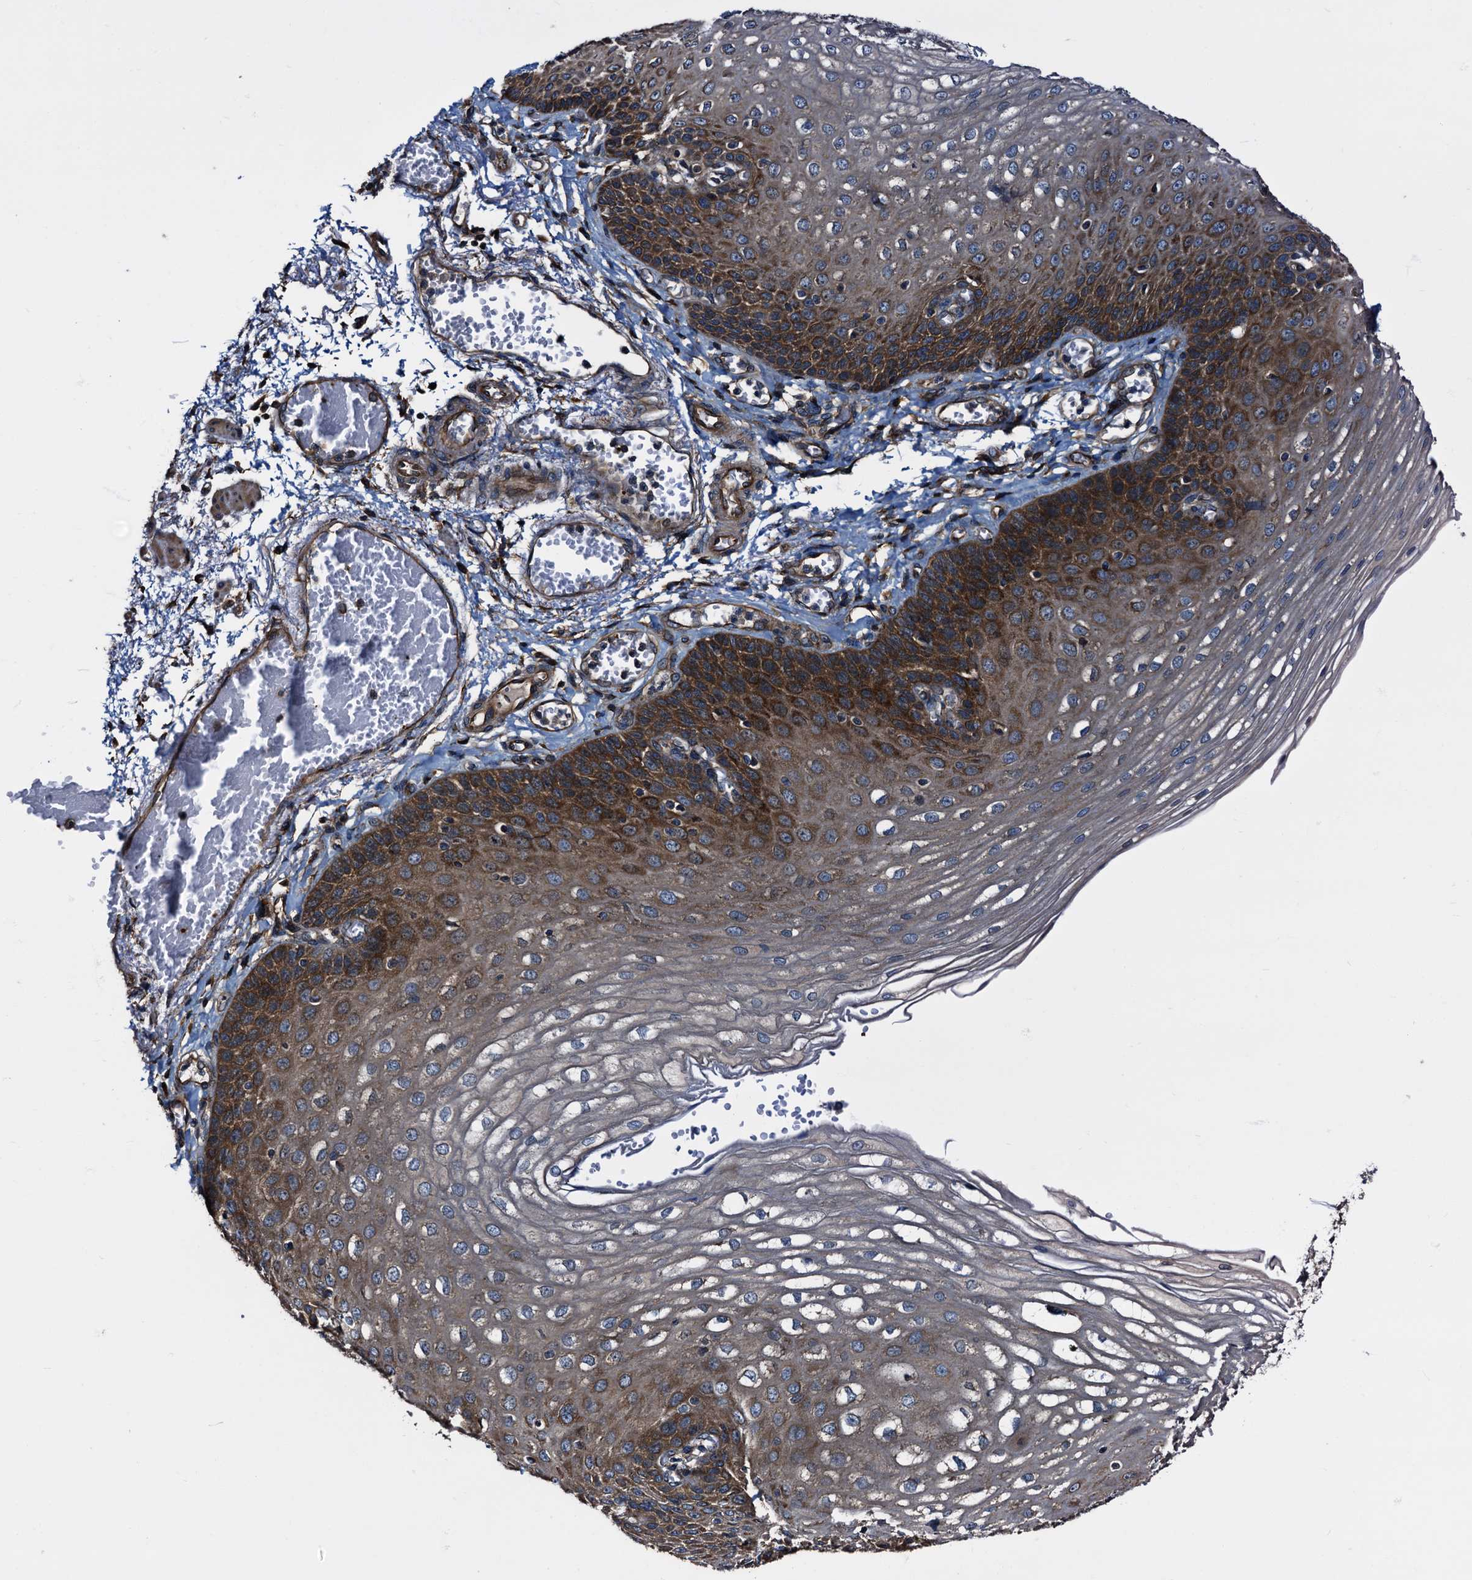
{"staining": {"intensity": "strong", "quantity": ">75%", "location": "cytoplasmic/membranous"}, "tissue": "esophagus", "cell_type": "Squamous epithelial cells", "image_type": "normal", "snomed": [{"axis": "morphology", "description": "Normal tissue, NOS"}, {"axis": "topography", "description": "Esophagus"}], "caption": "The micrograph shows staining of normal esophagus, revealing strong cytoplasmic/membranous protein expression (brown color) within squamous epithelial cells. (DAB (3,3'-diaminobenzidine) = brown stain, brightfield microscopy at high magnification).", "gene": "PEX5", "patient": {"sex": "male", "age": 81}}